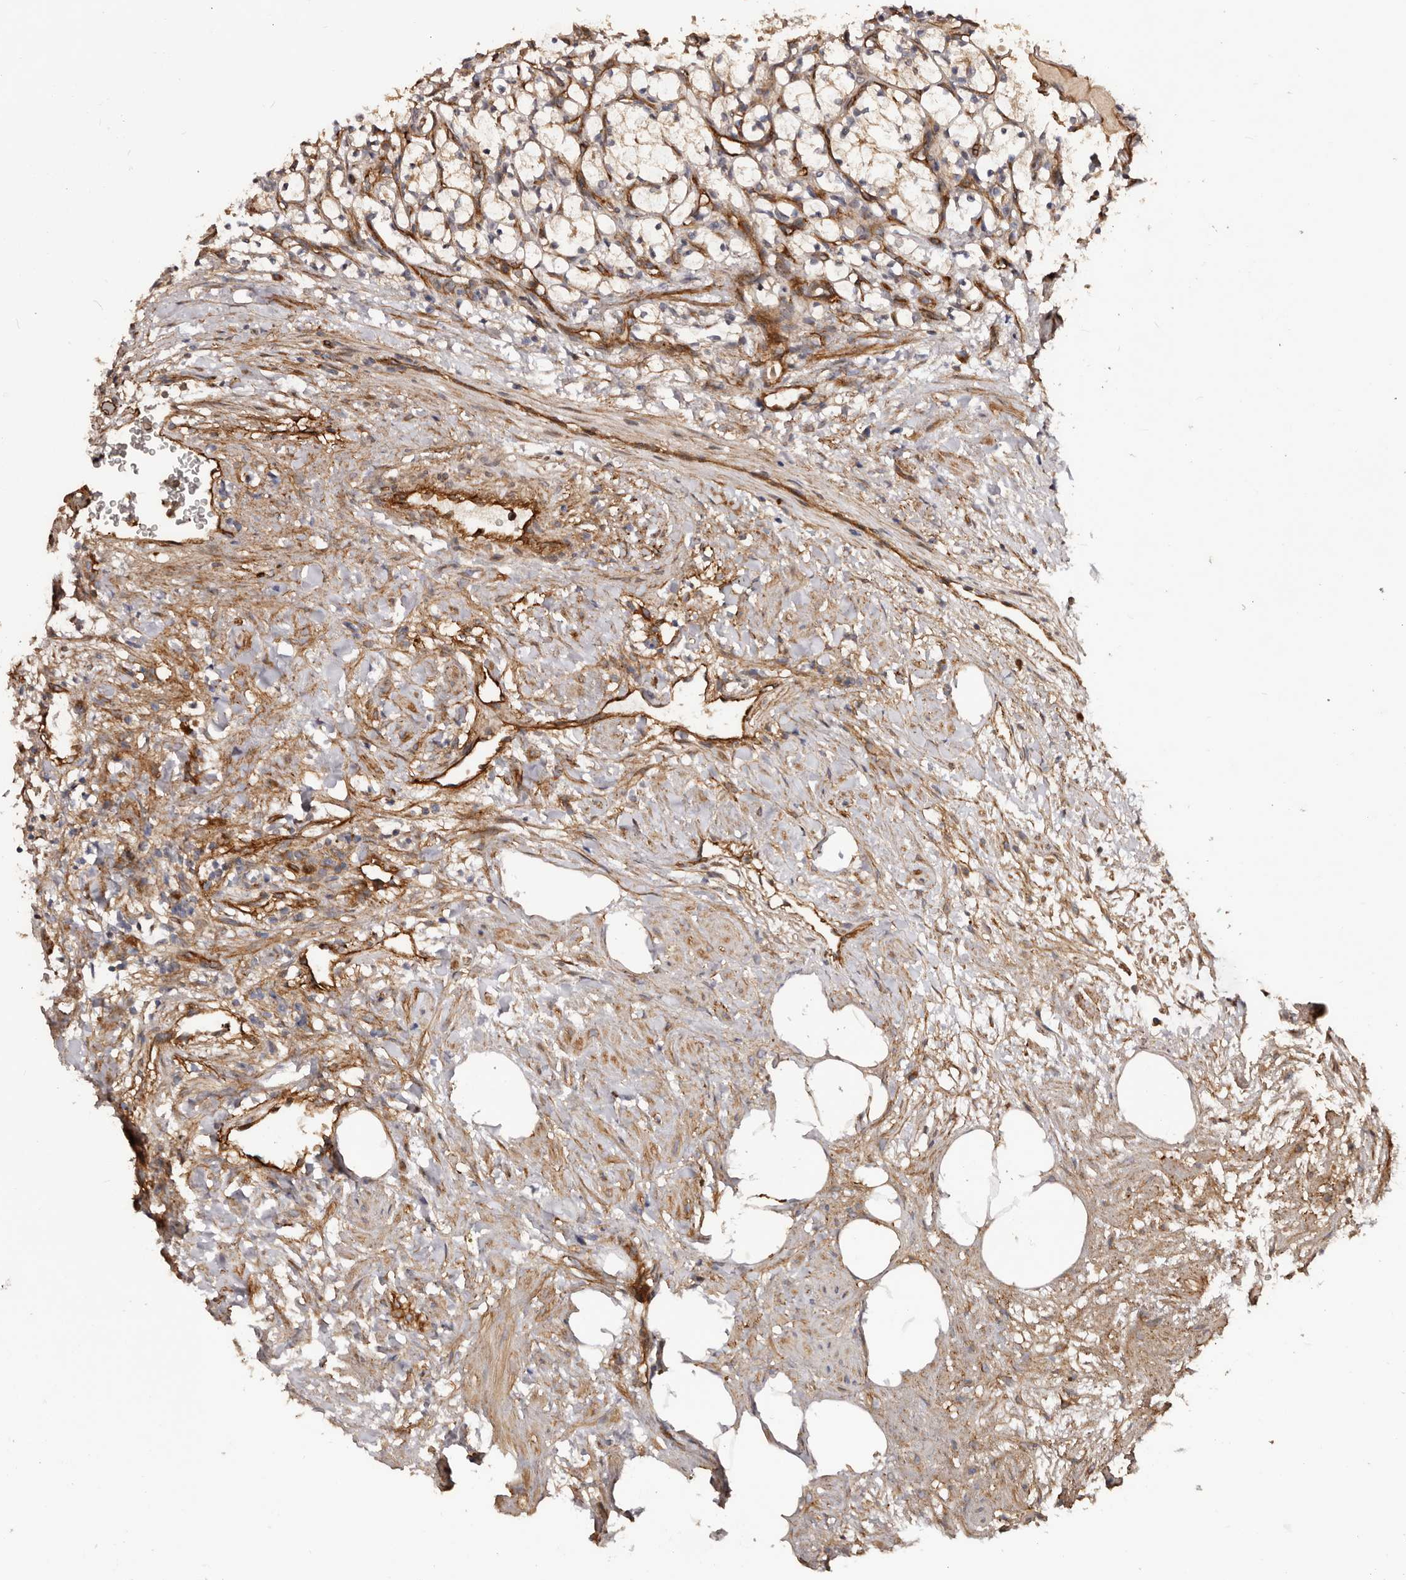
{"staining": {"intensity": "weak", "quantity": "25%-75%", "location": "cytoplasmic/membranous"}, "tissue": "renal cancer", "cell_type": "Tumor cells", "image_type": "cancer", "snomed": [{"axis": "morphology", "description": "Adenocarcinoma, NOS"}, {"axis": "topography", "description": "Kidney"}], "caption": "The photomicrograph shows immunohistochemical staining of renal cancer. There is weak cytoplasmic/membranous expression is present in about 25%-75% of tumor cells.", "gene": "GTPBP1", "patient": {"sex": "female", "age": 69}}